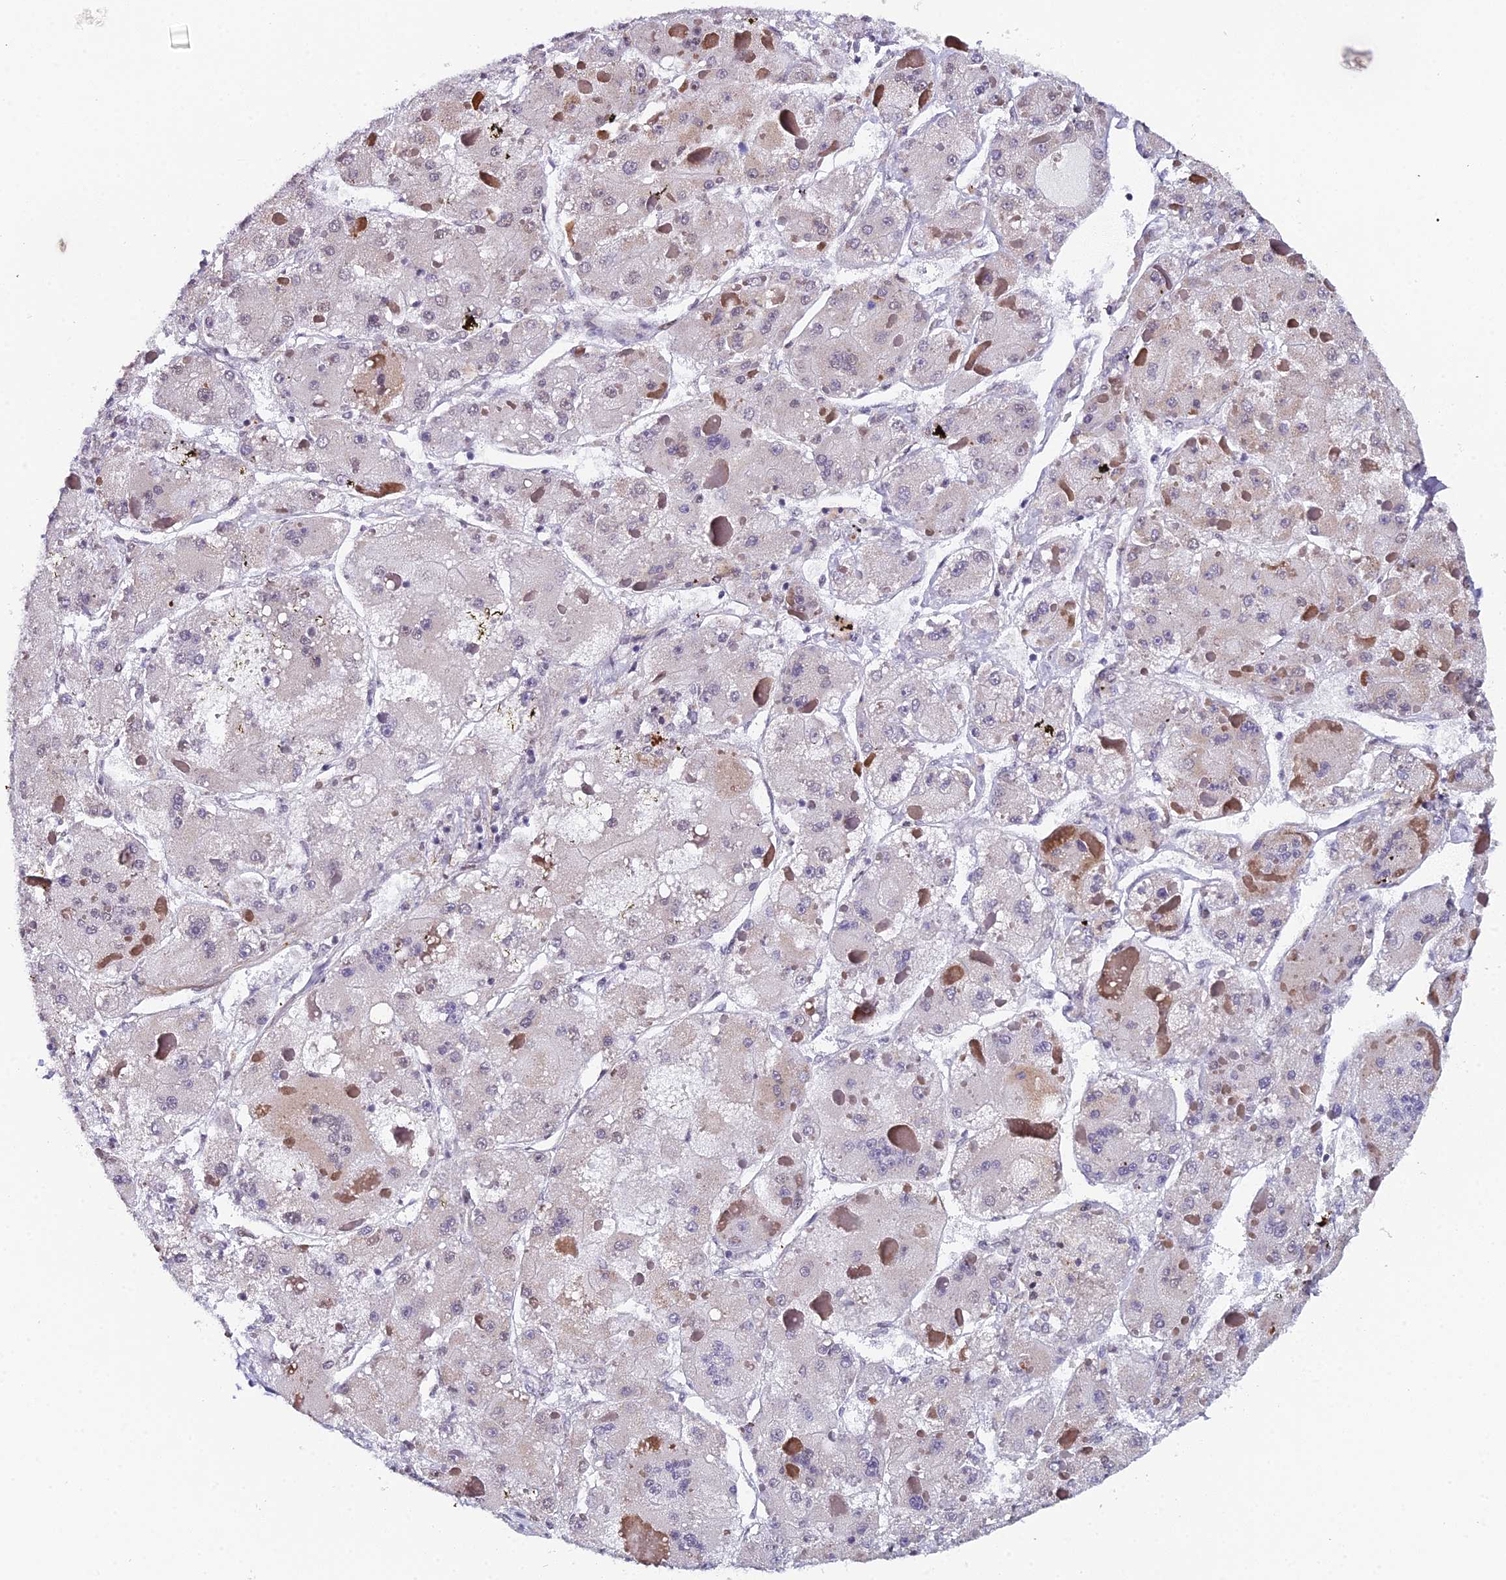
{"staining": {"intensity": "negative", "quantity": "none", "location": "none"}, "tissue": "liver cancer", "cell_type": "Tumor cells", "image_type": "cancer", "snomed": [{"axis": "morphology", "description": "Carcinoma, Hepatocellular, NOS"}, {"axis": "topography", "description": "Liver"}], "caption": "DAB immunohistochemical staining of human liver cancer (hepatocellular carcinoma) shows no significant expression in tumor cells.", "gene": "XKR9", "patient": {"sex": "female", "age": 73}}